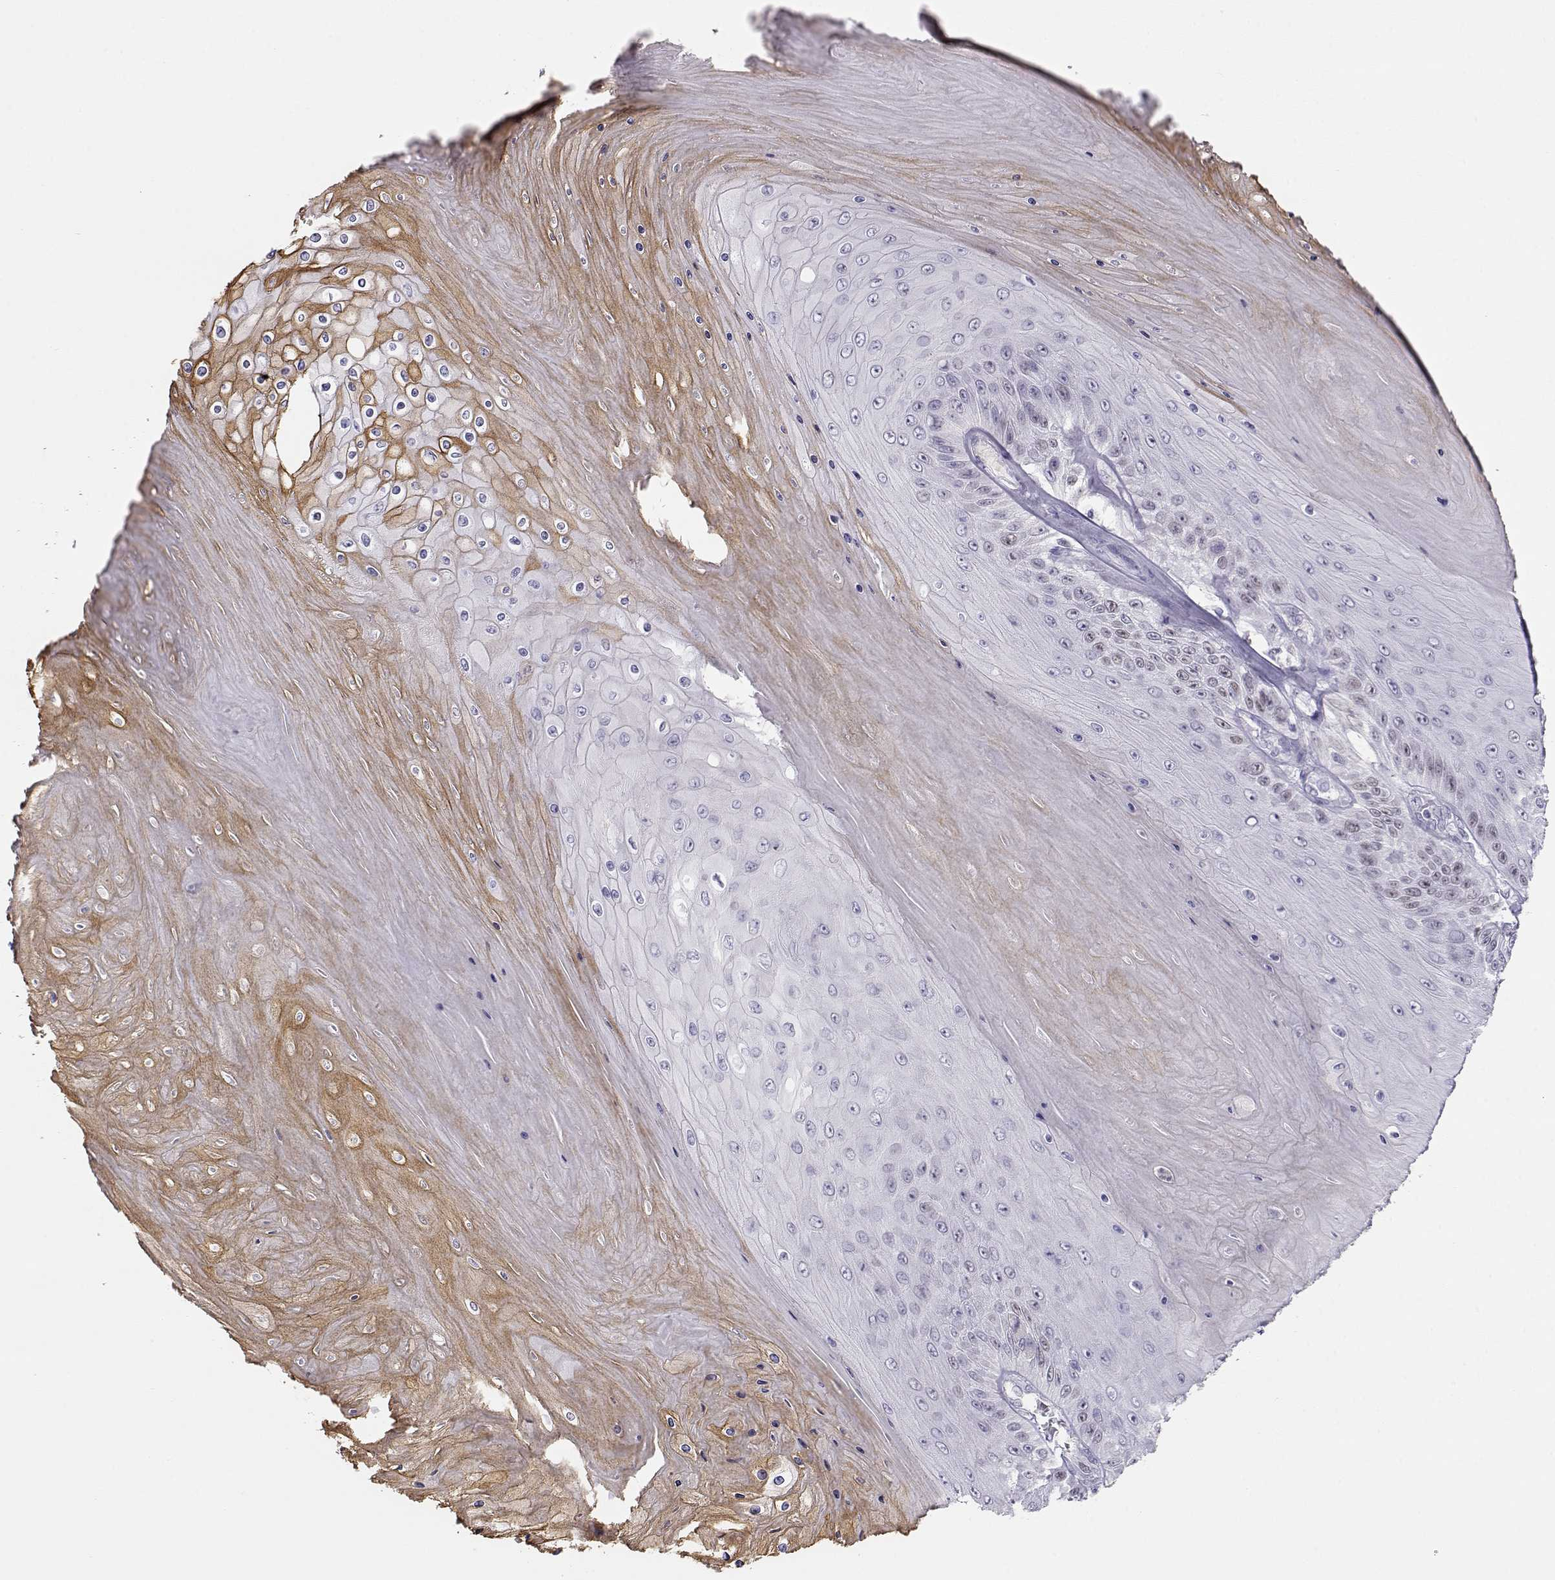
{"staining": {"intensity": "weak", "quantity": "<25%", "location": "nuclear"}, "tissue": "skin cancer", "cell_type": "Tumor cells", "image_type": "cancer", "snomed": [{"axis": "morphology", "description": "Squamous cell carcinoma, NOS"}, {"axis": "topography", "description": "Skin"}], "caption": "Human skin cancer (squamous cell carcinoma) stained for a protein using IHC shows no expression in tumor cells.", "gene": "OPN5", "patient": {"sex": "male", "age": 62}}